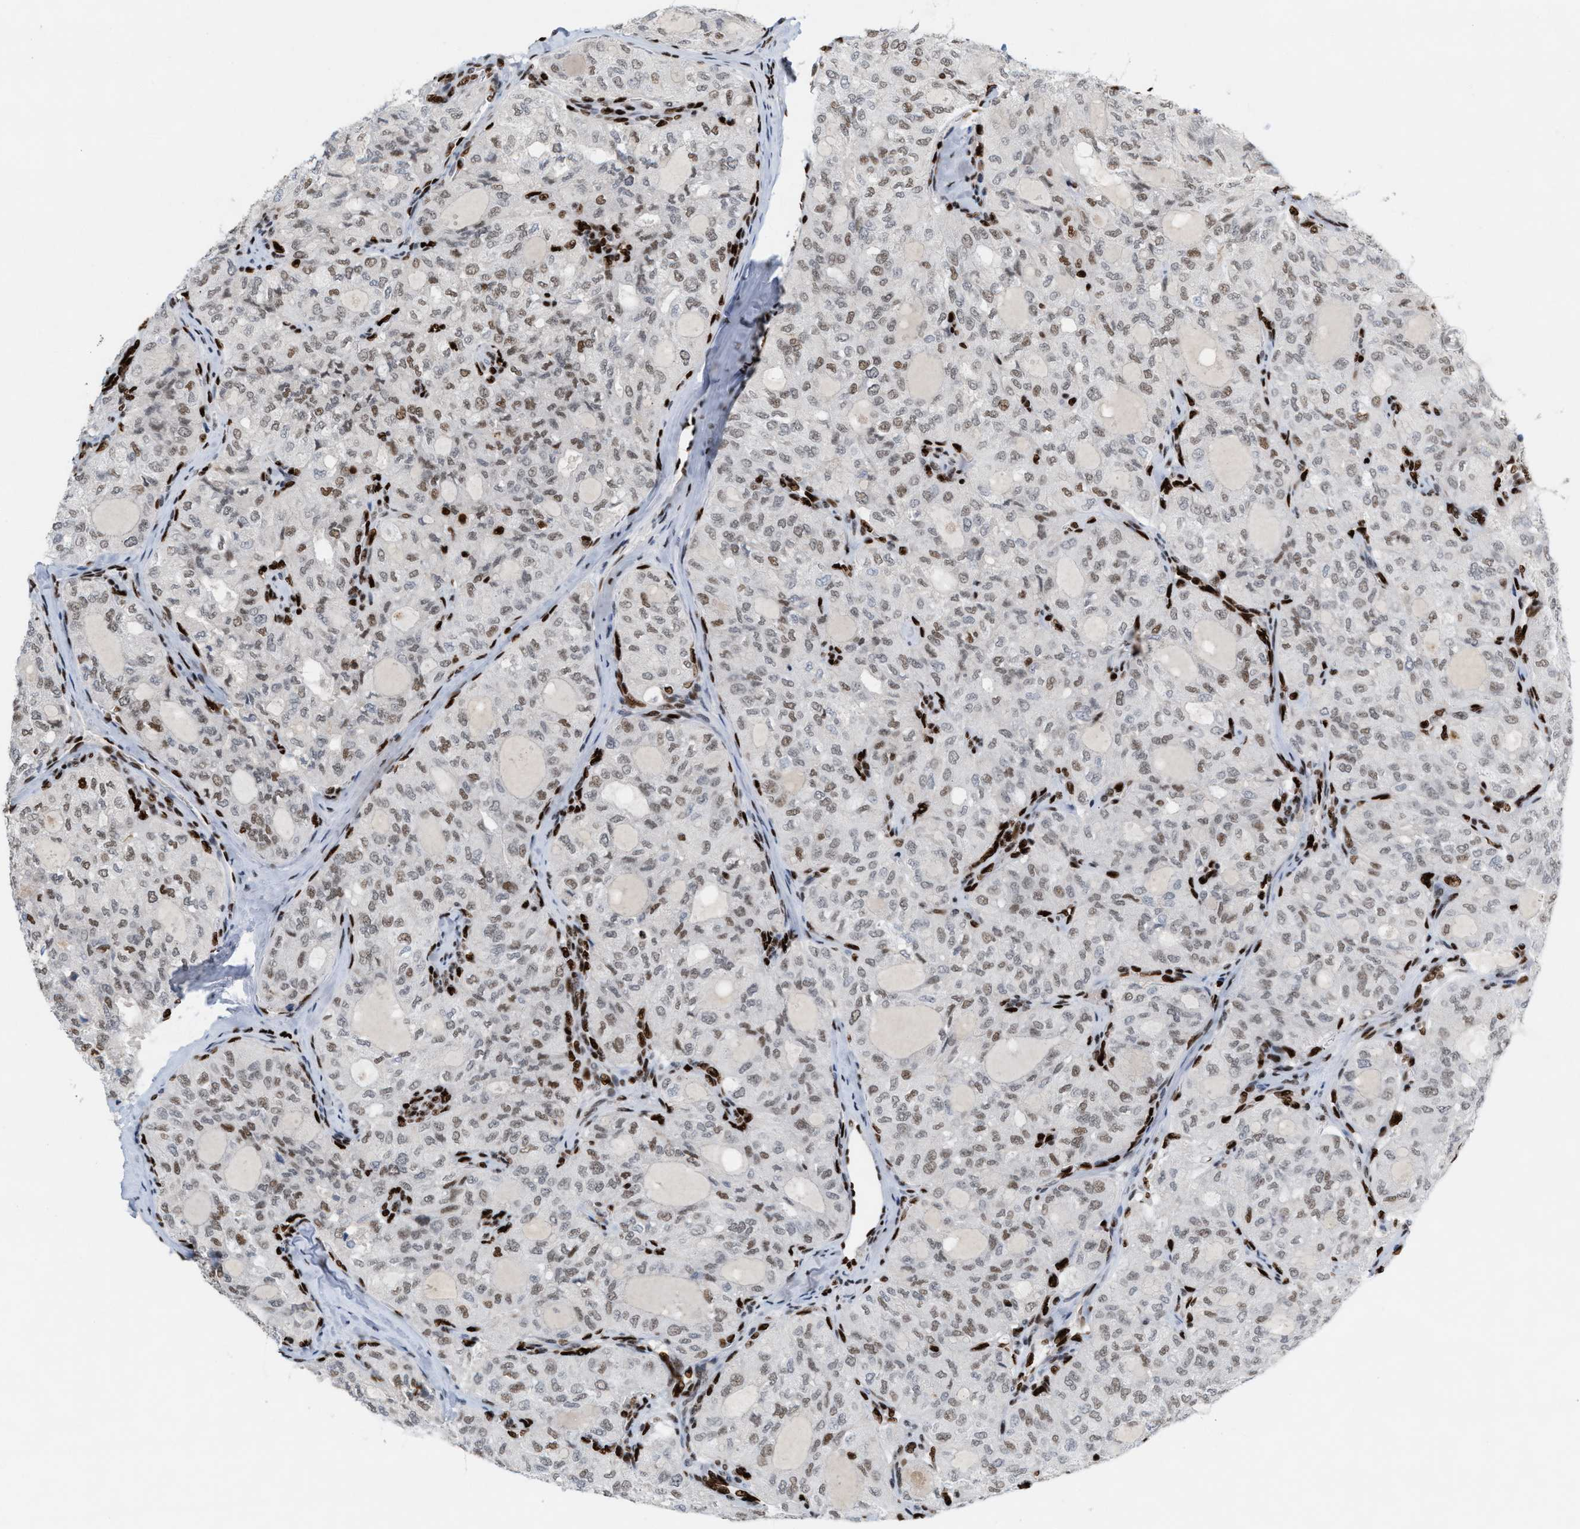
{"staining": {"intensity": "weak", "quantity": ">75%", "location": "nuclear"}, "tissue": "thyroid cancer", "cell_type": "Tumor cells", "image_type": "cancer", "snomed": [{"axis": "morphology", "description": "Follicular adenoma carcinoma, NOS"}, {"axis": "topography", "description": "Thyroid gland"}], "caption": "Protein expression analysis of thyroid cancer (follicular adenoma carcinoma) reveals weak nuclear expression in approximately >75% of tumor cells.", "gene": "RNASEK-C17orf49", "patient": {"sex": "male", "age": 75}}